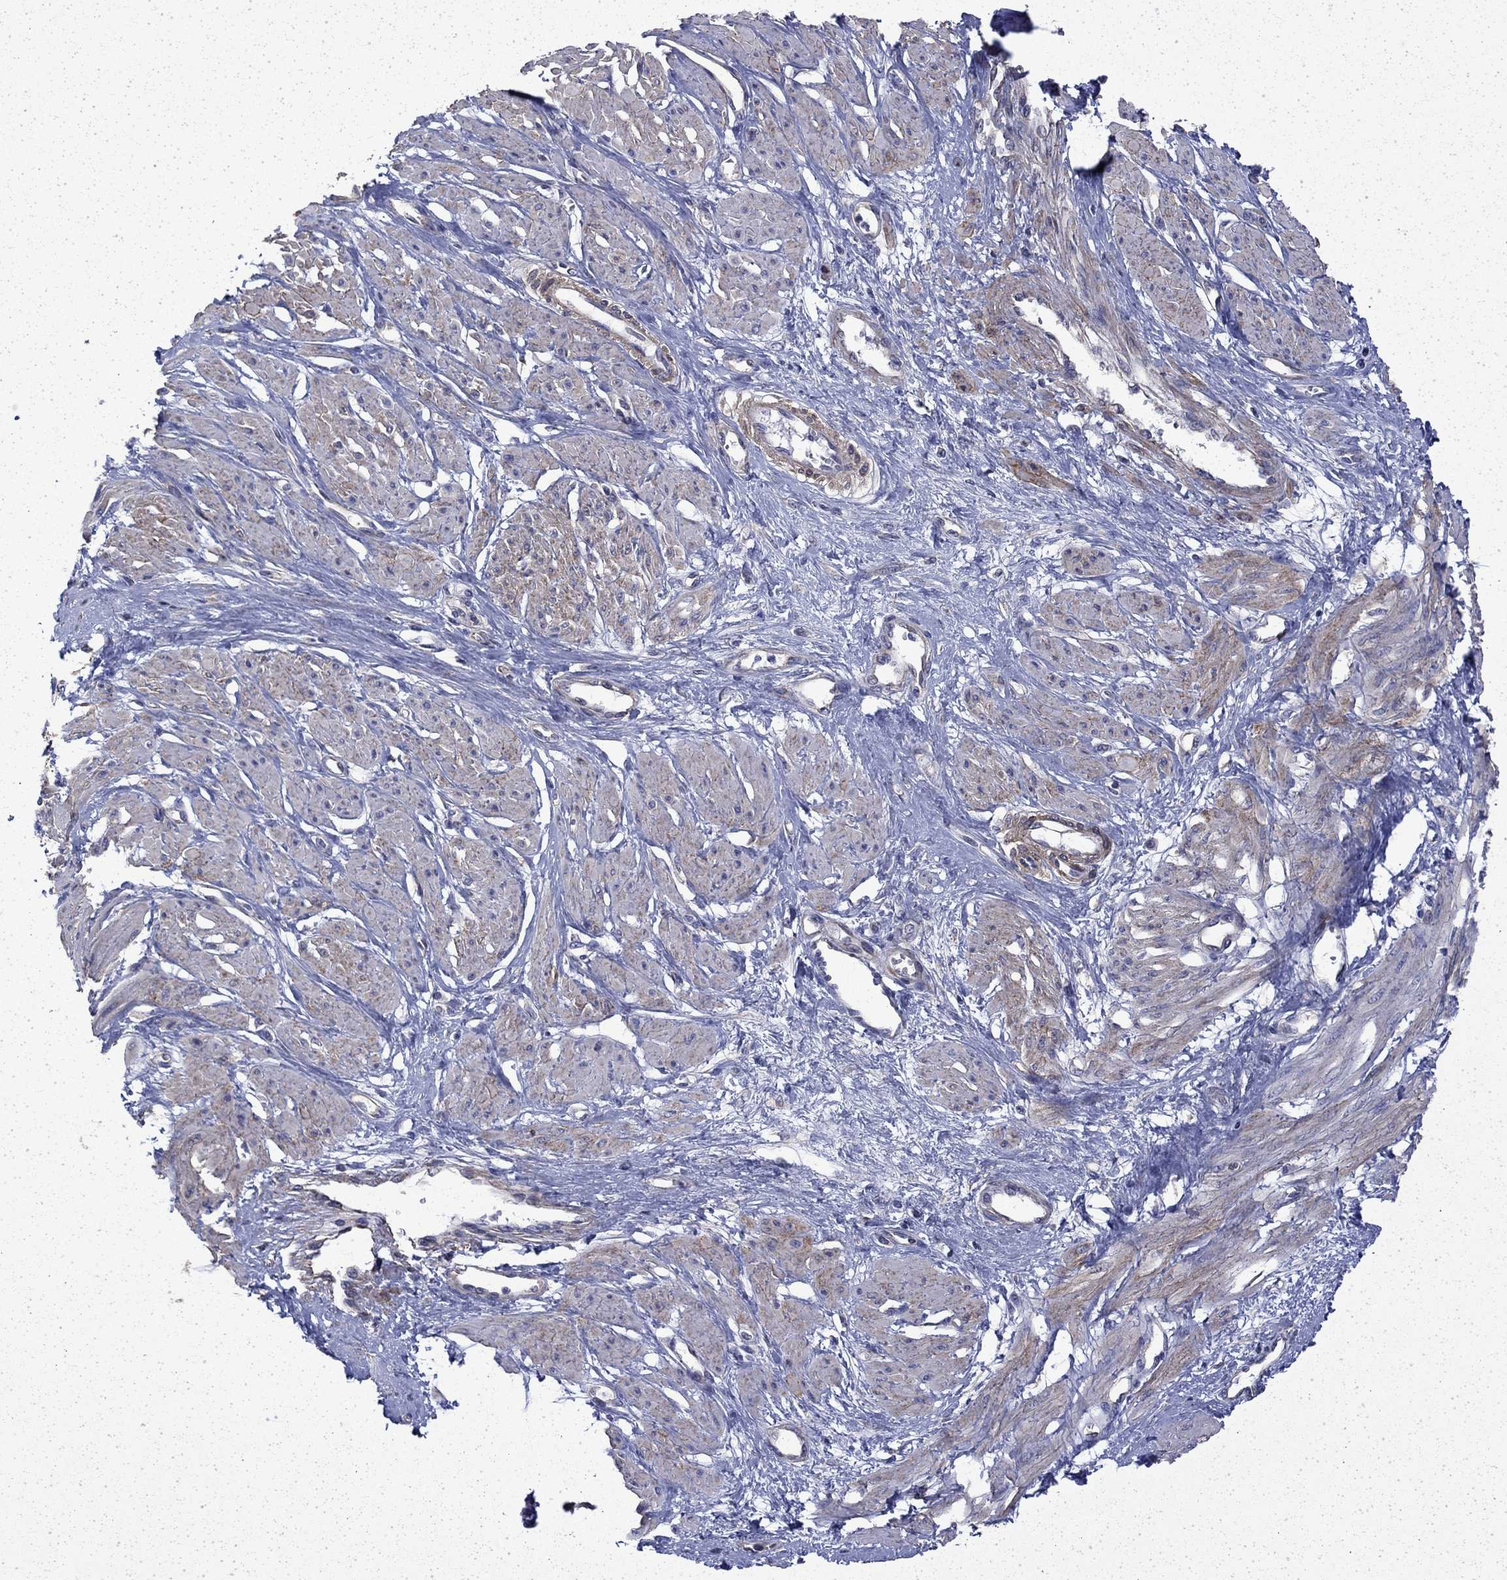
{"staining": {"intensity": "strong", "quantity": "25%-75%", "location": "cytoplasmic/membranous"}, "tissue": "smooth muscle", "cell_type": "Smooth muscle cells", "image_type": "normal", "snomed": [{"axis": "morphology", "description": "Normal tissue, NOS"}, {"axis": "topography", "description": "Smooth muscle"}, {"axis": "topography", "description": "Uterus"}], "caption": "Smooth muscle cells demonstrate high levels of strong cytoplasmic/membranous positivity in approximately 25%-75% of cells in normal human smooth muscle. Using DAB (brown) and hematoxylin (blue) stains, captured at high magnification using brightfield microscopy.", "gene": "DTNA", "patient": {"sex": "female", "age": 39}}